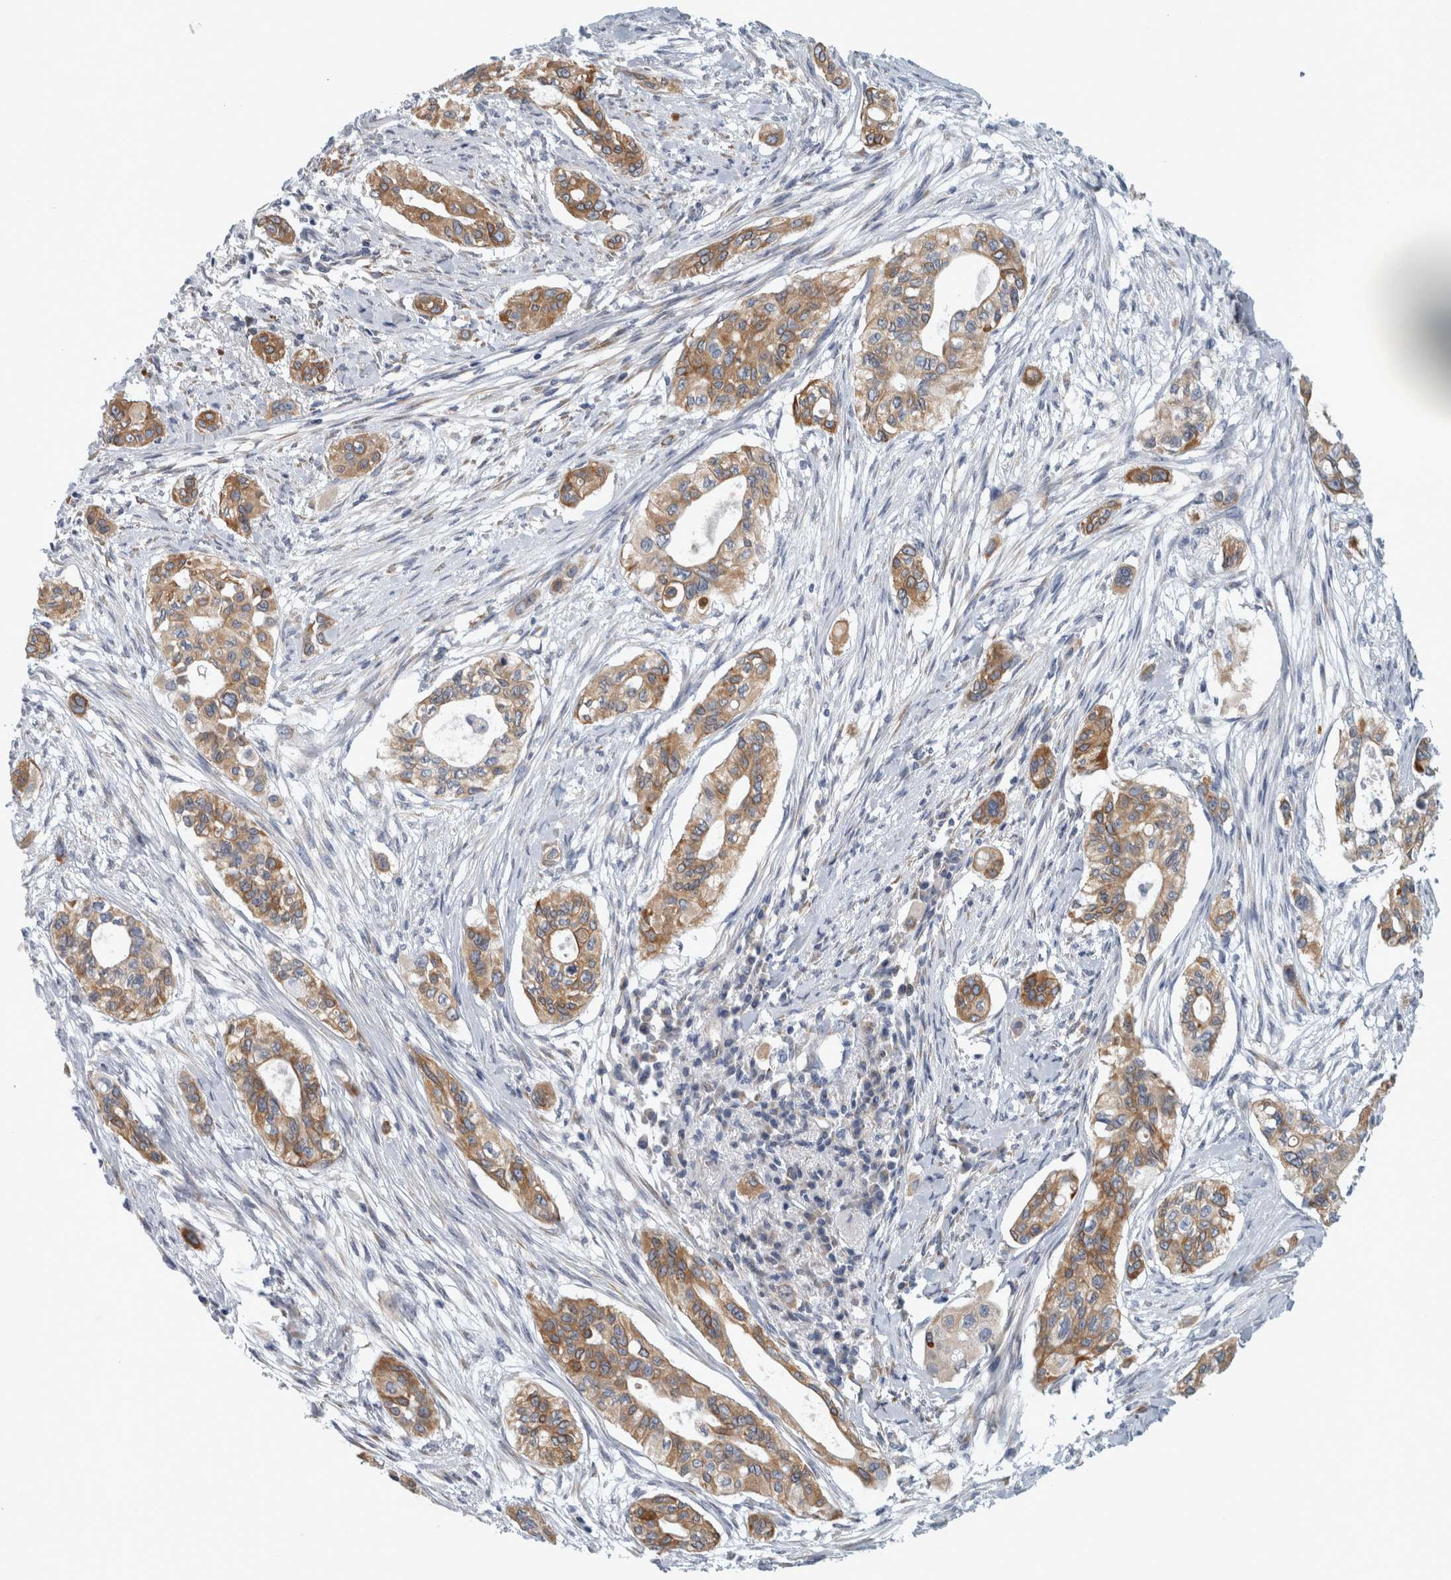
{"staining": {"intensity": "moderate", "quantity": ">75%", "location": "cytoplasmic/membranous"}, "tissue": "pancreatic cancer", "cell_type": "Tumor cells", "image_type": "cancer", "snomed": [{"axis": "morphology", "description": "Adenocarcinoma, NOS"}, {"axis": "topography", "description": "Pancreas"}], "caption": "The histopathology image demonstrates a brown stain indicating the presence of a protein in the cytoplasmic/membranous of tumor cells in pancreatic adenocarcinoma.", "gene": "B3GNT3", "patient": {"sex": "female", "age": 60}}